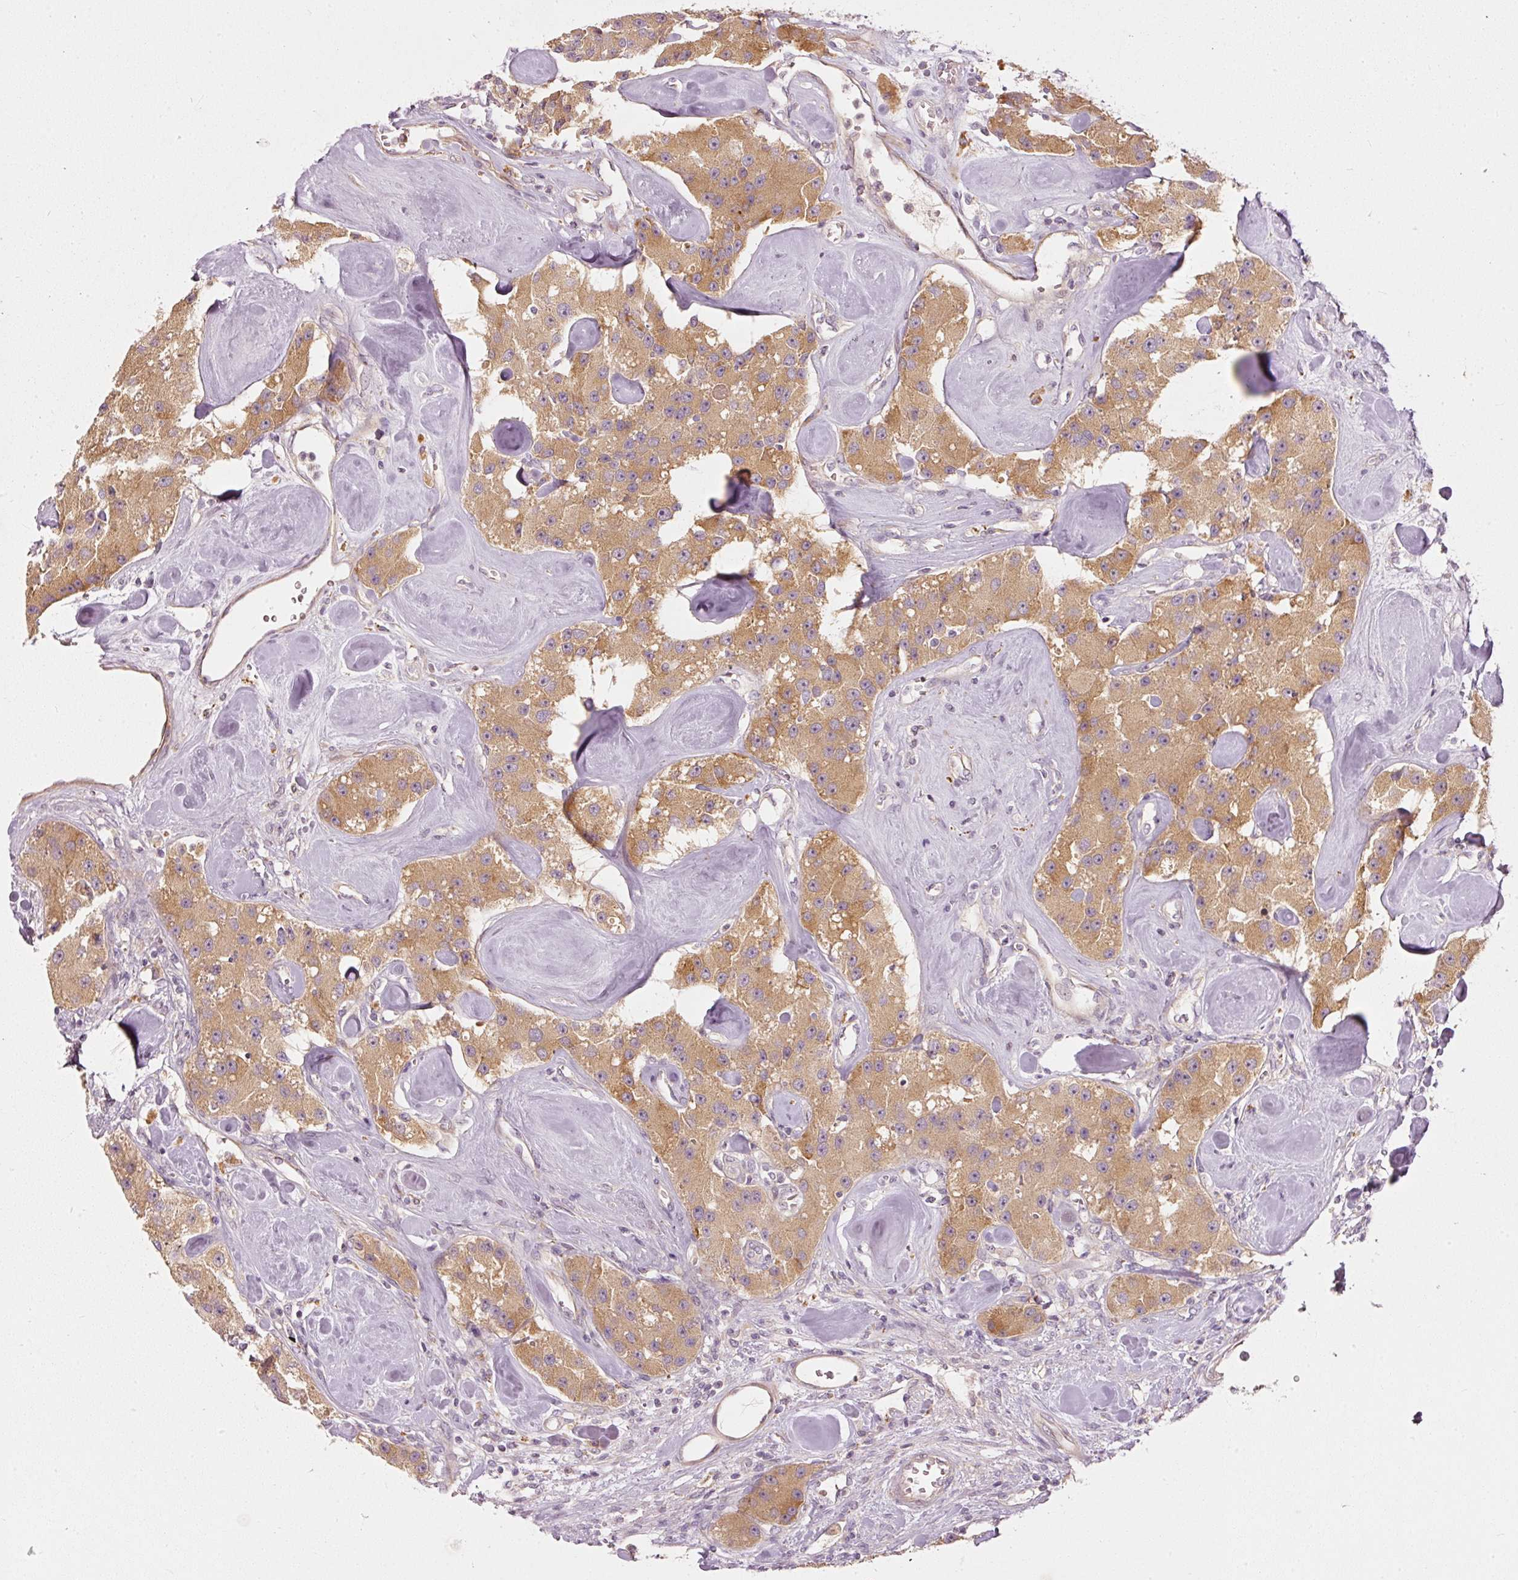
{"staining": {"intensity": "moderate", "quantity": ">75%", "location": "cytoplasmic/membranous"}, "tissue": "carcinoid", "cell_type": "Tumor cells", "image_type": "cancer", "snomed": [{"axis": "morphology", "description": "Carcinoid, malignant, NOS"}, {"axis": "topography", "description": "Pancreas"}], "caption": "This photomicrograph reveals immunohistochemistry (IHC) staining of human malignant carcinoid, with medium moderate cytoplasmic/membranous positivity in approximately >75% of tumor cells.", "gene": "MAP10", "patient": {"sex": "male", "age": 41}}